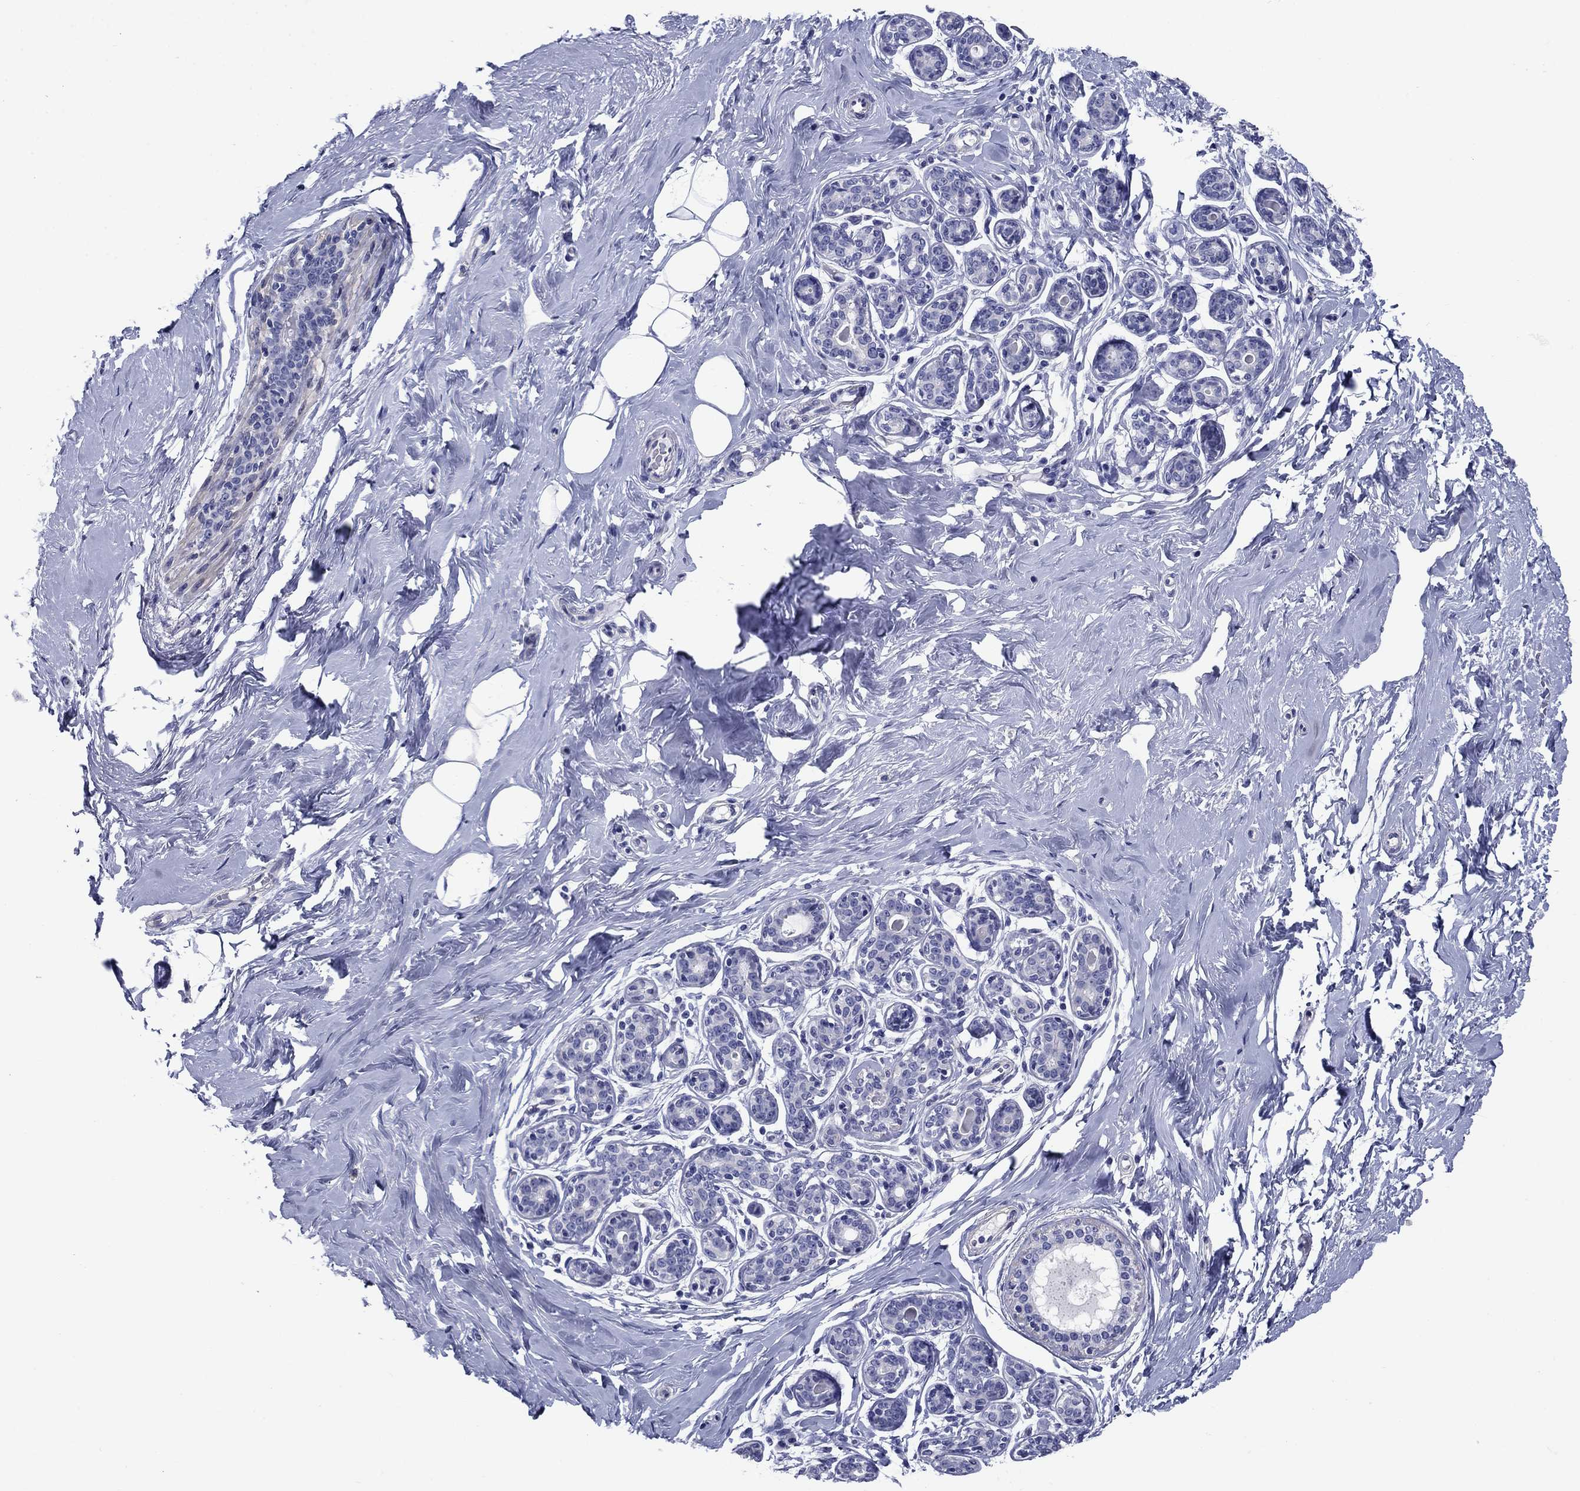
{"staining": {"intensity": "negative", "quantity": "none", "location": "none"}, "tissue": "breast", "cell_type": "Adipocytes", "image_type": "normal", "snomed": [{"axis": "morphology", "description": "Normal tissue, NOS"}, {"axis": "topography", "description": "Skin"}, {"axis": "topography", "description": "Breast"}], "caption": "The photomicrograph reveals no significant staining in adipocytes of breast.", "gene": "PRKCG", "patient": {"sex": "female", "age": 43}}